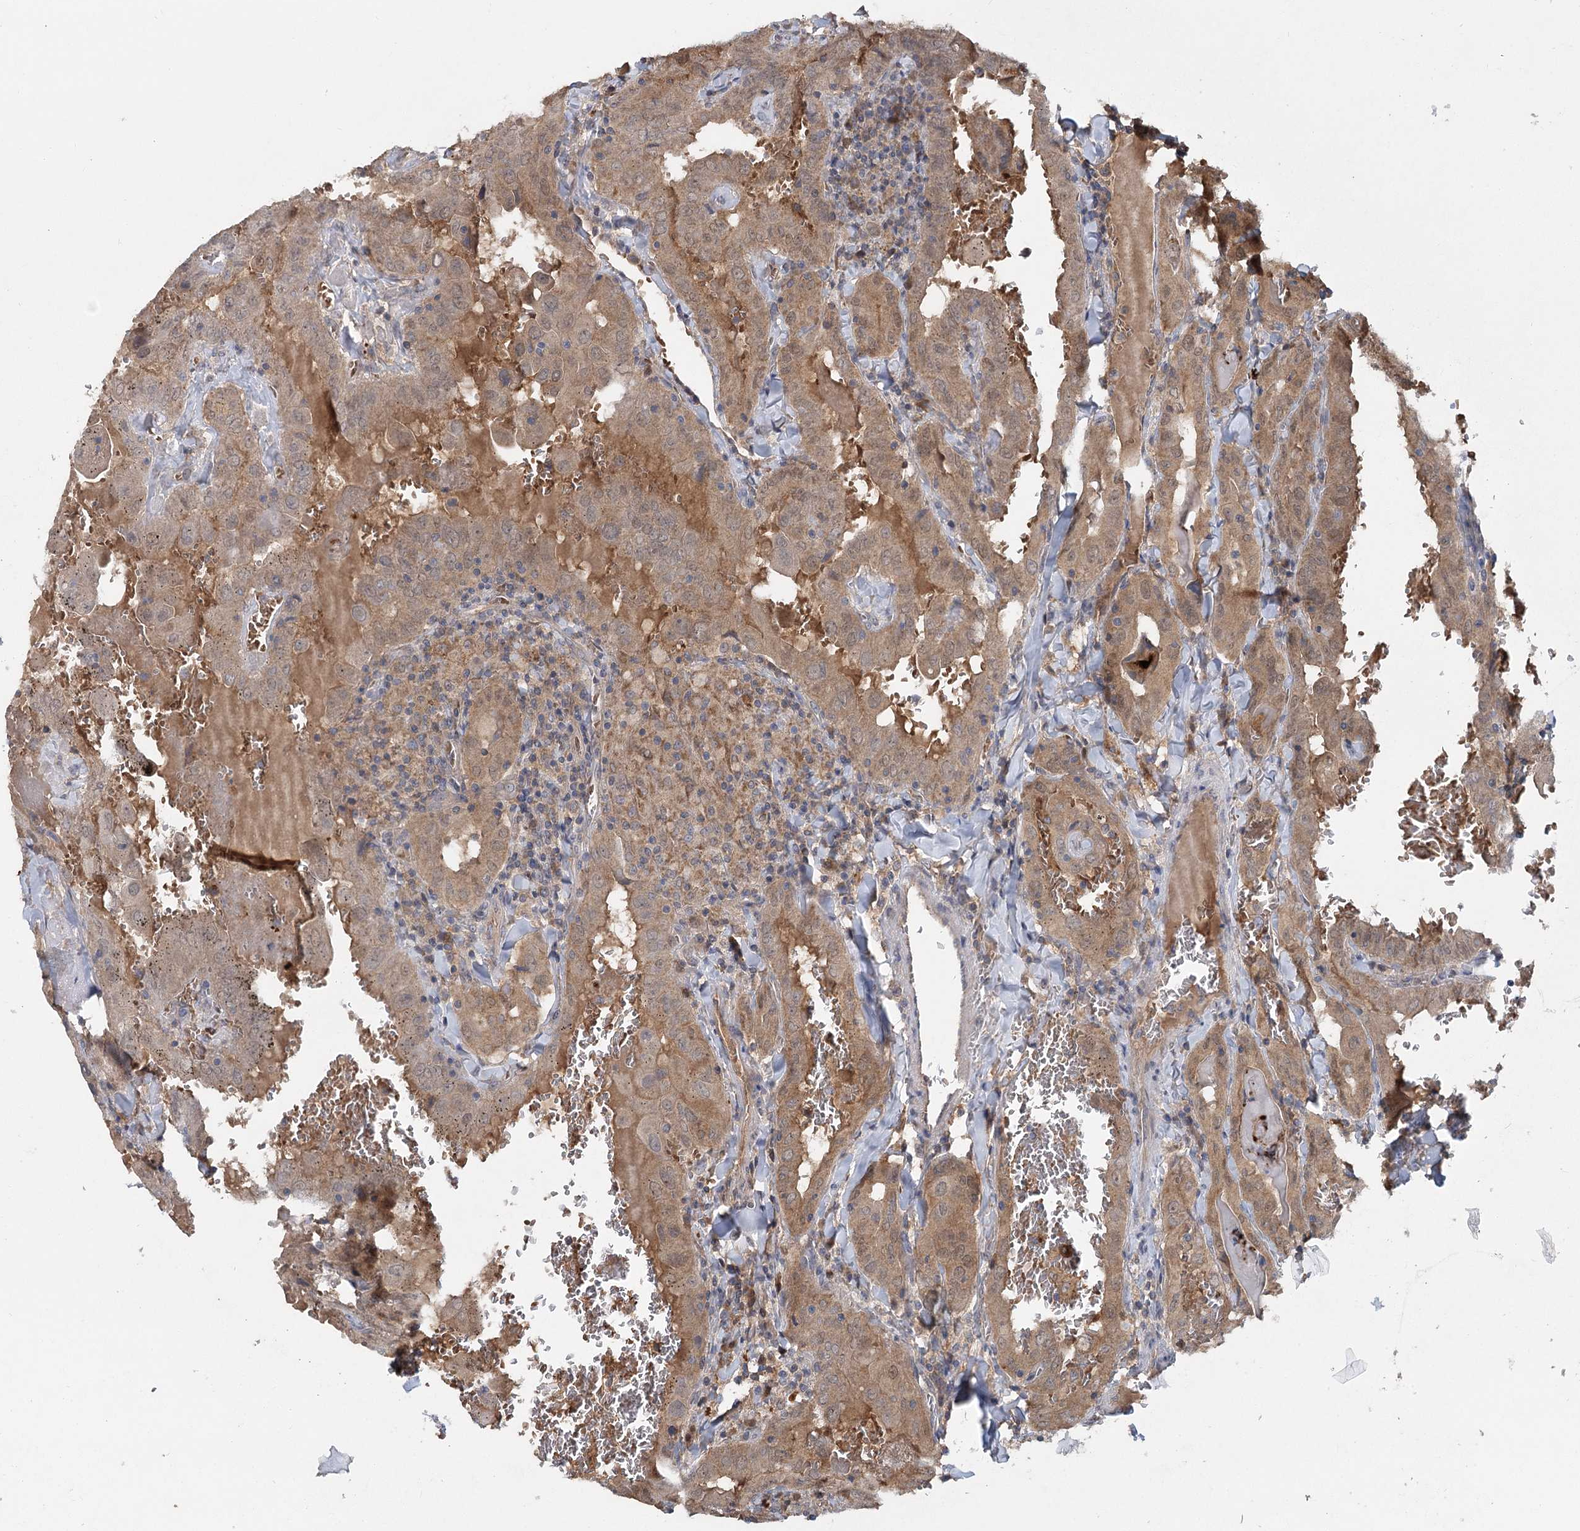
{"staining": {"intensity": "moderate", "quantity": ">75%", "location": "cytoplasmic/membranous"}, "tissue": "thyroid cancer", "cell_type": "Tumor cells", "image_type": "cancer", "snomed": [{"axis": "morphology", "description": "Papillary adenocarcinoma, NOS"}, {"axis": "topography", "description": "Thyroid gland"}], "caption": "Approximately >75% of tumor cells in thyroid cancer (papillary adenocarcinoma) exhibit moderate cytoplasmic/membranous protein positivity as visualized by brown immunohistochemical staining.", "gene": "PYROXD2", "patient": {"sex": "female", "age": 72}}